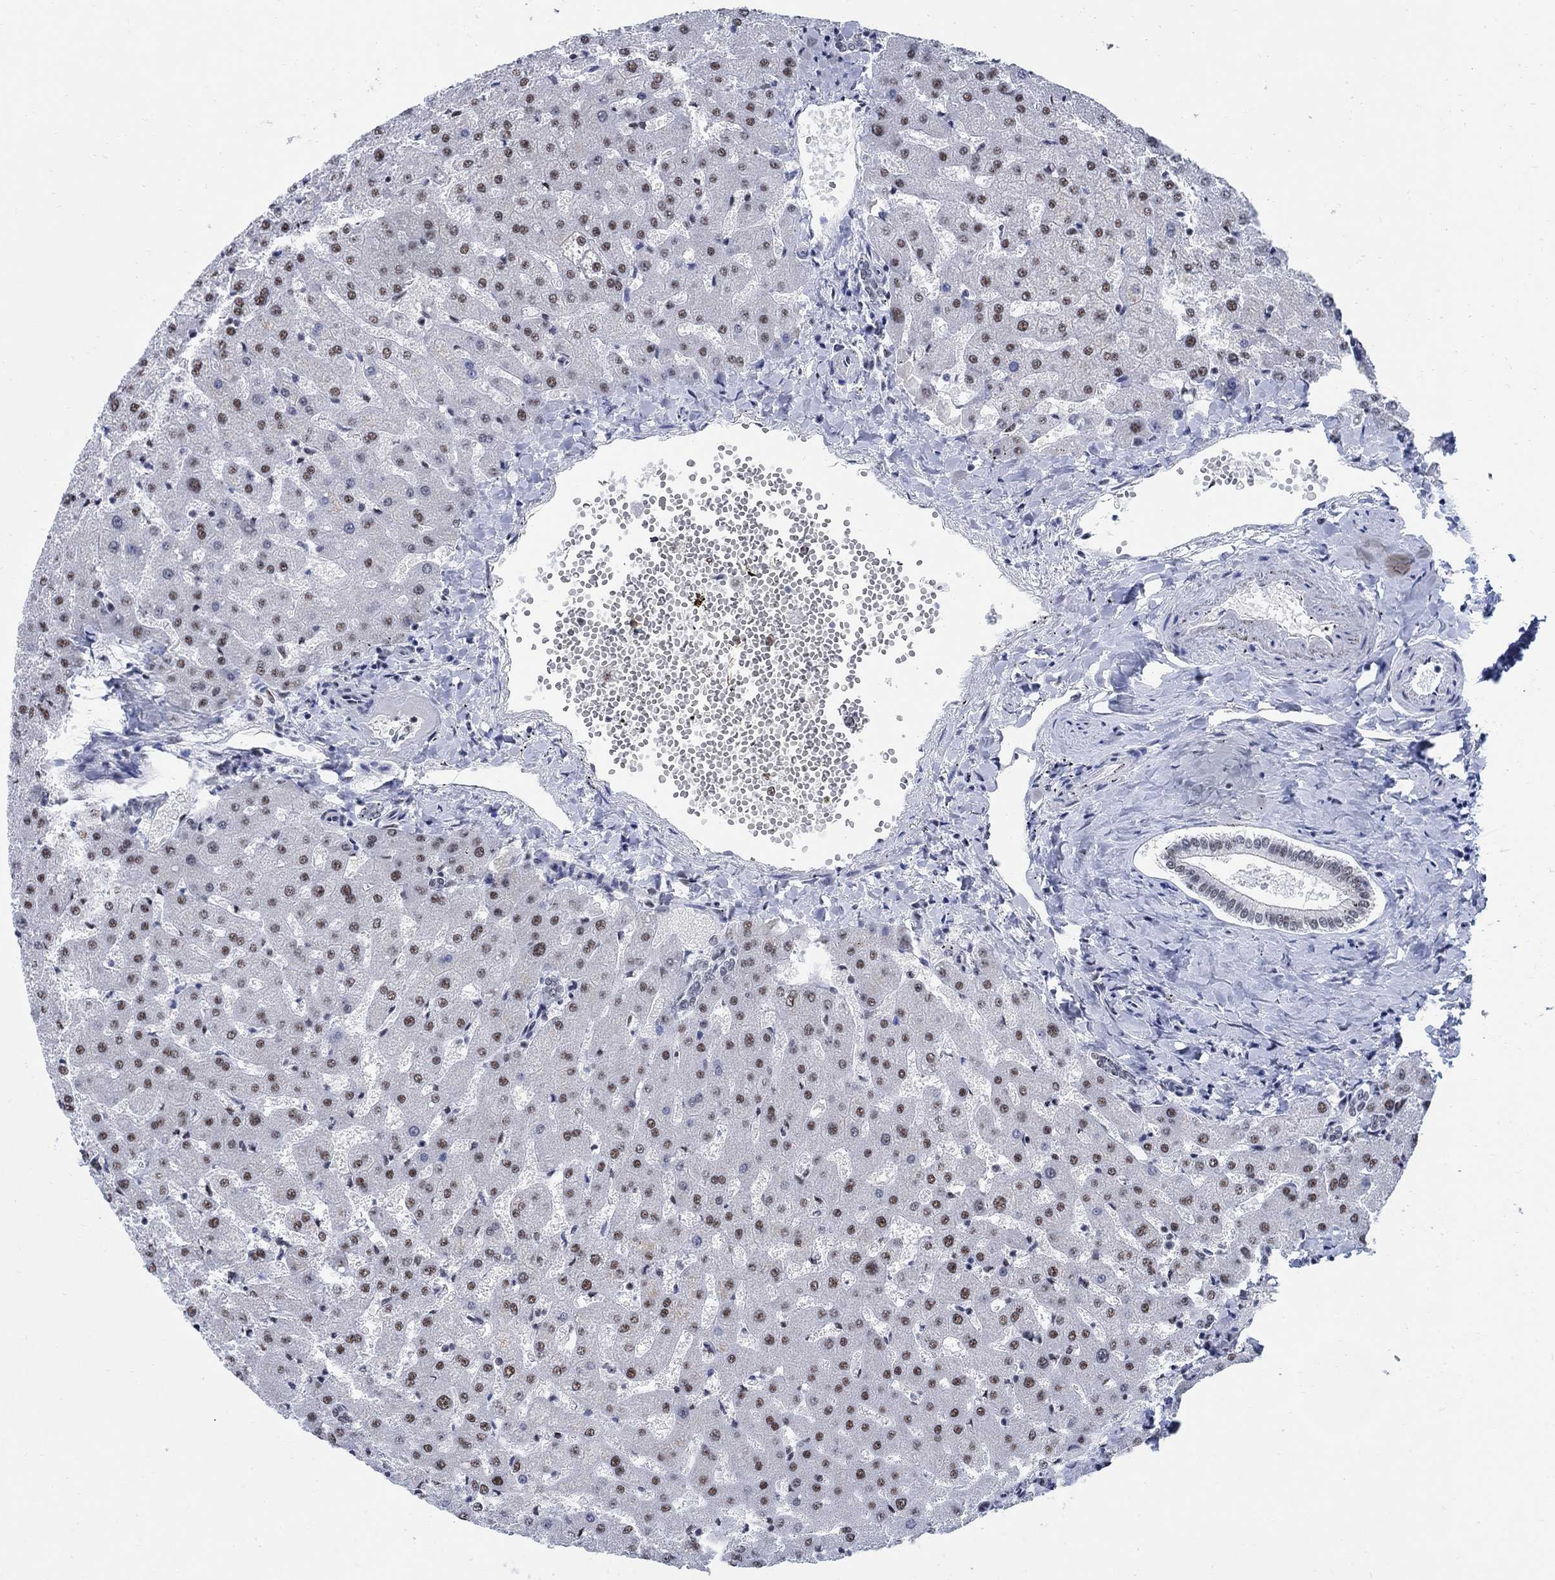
{"staining": {"intensity": "negative", "quantity": "none", "location": "none"}, "tissue": "liver", "cell_type": "Cholangiocytes", "image_type": "normal", "snomed": [{"axis": "morphology", "description": "Normal tissue, NOS"}, {"axis": "topography", "description": "Liver"}], "caption": "This is a micrograph of immunohistochemistry staining of benign liver, which shows no staining in cholangiocytes.", "gene": "DLK1", "patient": {"sex": "female", "age": 50}}